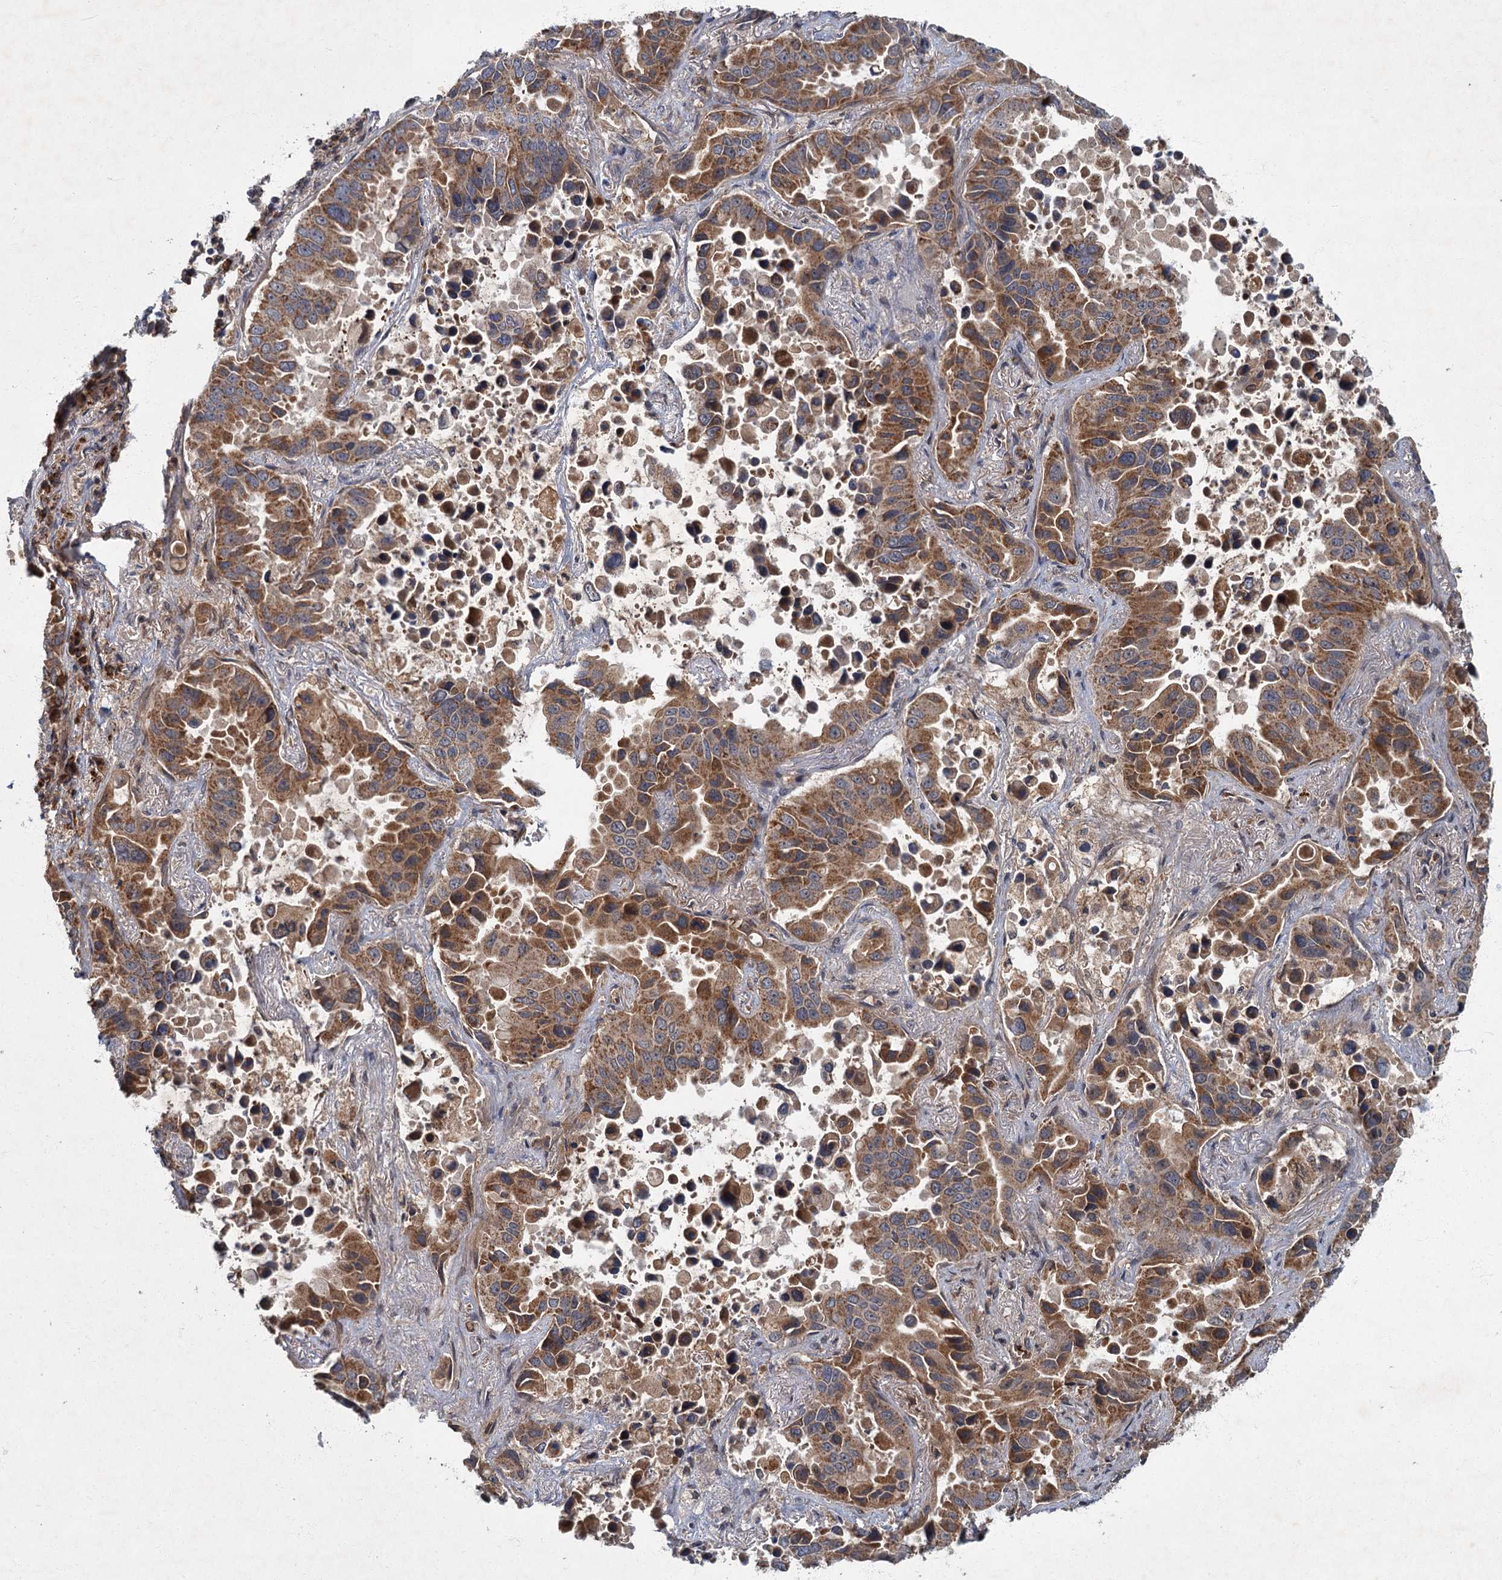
{"staining": {"intensity": "moderate", "quantity": ">75%", "location": "cytoplasmic/membranous"}, "tissue": "lung cancer", "cell_type": "Tumor cells", "image_type": "cancer", "snomed": [{"axis": "morphology", "description": "Adenocarcinoma, NOS"}, {"axis": "topography", "description": "Lung"}], "caption": "Adenocarcinoma (lung) stained with DAB IHC reveals medium levels of moderate cytoplasmic/membranous expression in about >75% of tumor cells.", "gene": "SLC11A2", "patient": {"sex": "male", "age": 64}}